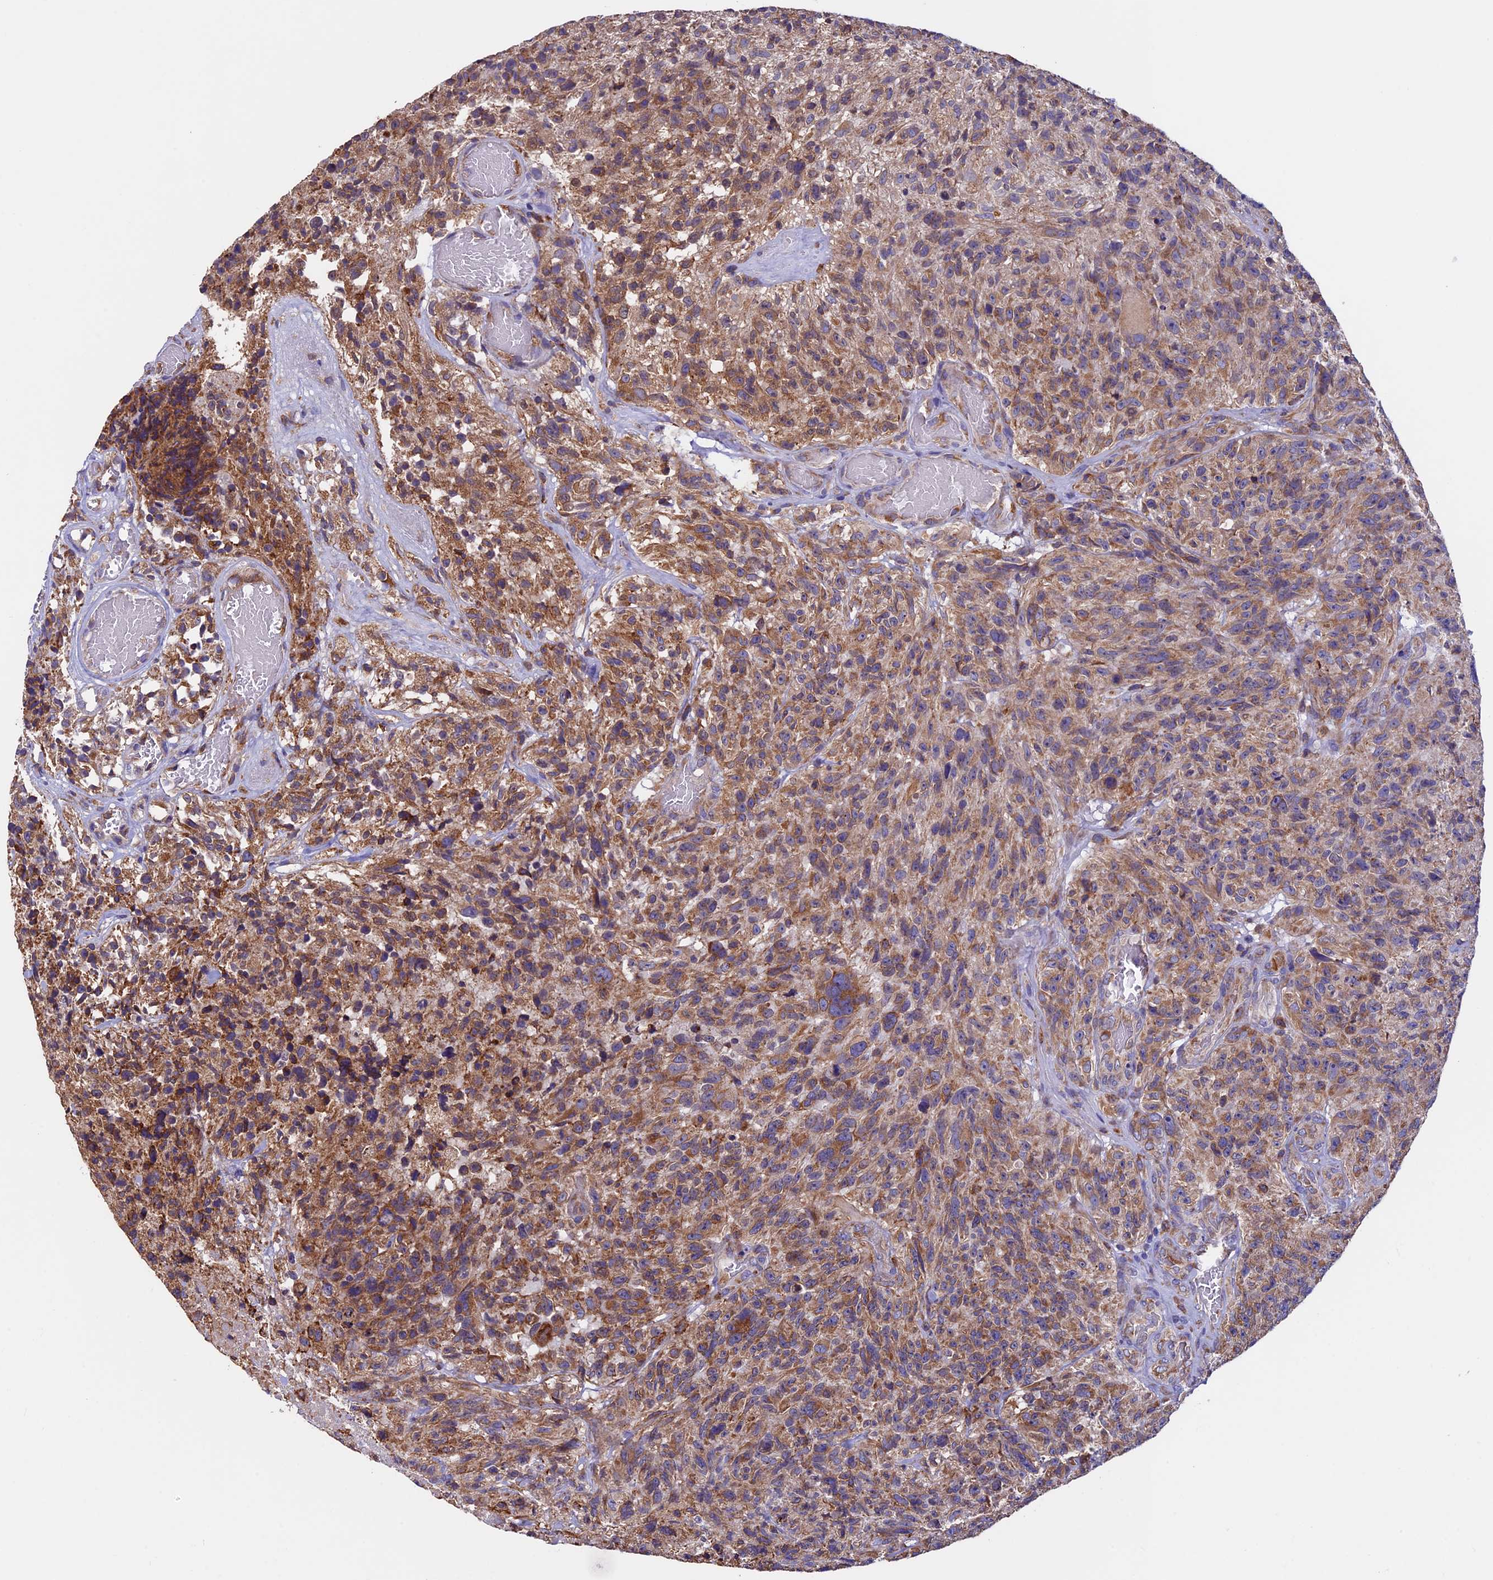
{"staining": {"intensity": "moderate", "quantity": ">75%", "location": "cytoplasmic/membranous"}, "tissue": "glioma", "cell_type": "Tumor cells", "image_type": "cancer", "snomed": [{"axis": "morphology", "description": "Glioma, malignant, High grade"}, {"axis": "topography", "description": "Brain"}], "caption": "About >75% of tumor cells in malignant glioma (high-grade) reveal moderate cytoplasmic/membranous protein positivity as visualized by brown immunohistochemical staining.", "gene": "BTBD3", "patient": {"sex": "male", "age": 69}}